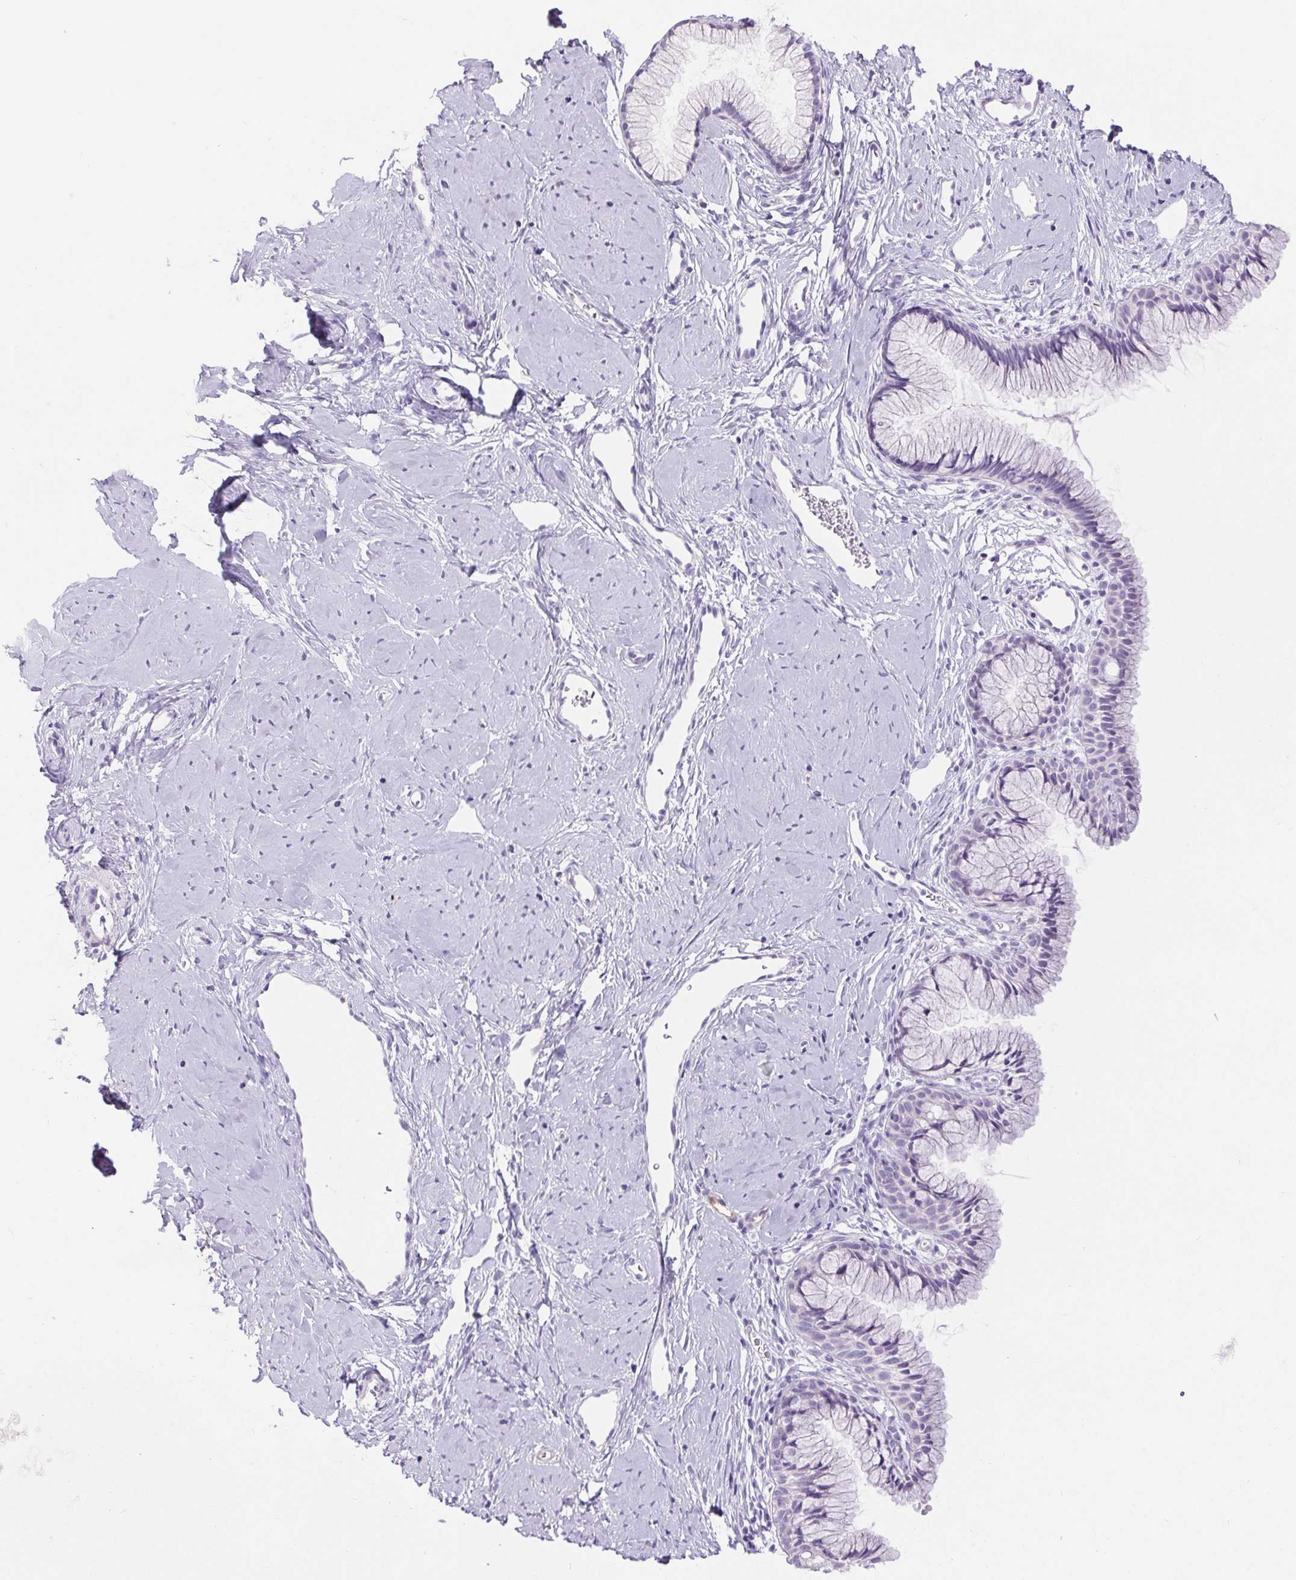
{"staining": {"intensity": "negative", "quantity": "none", "location": "none"}, "tissue": "cervix", "cell_type": "Glandular cells", "image_type": "normal", "snomed": [{"axis": "morphology", "description": "Normal tissue, NOS"}, {"axis": "topography", "description": "Cervix"}], "caption": "The IHC histopathology image has no significant positivity in glandular cells of cervix. (Immunohistochemistry (ihc), brightfield microscopy, high magnification).", "gene": "ERP27", "patient": {"sex": "female", "age": 40}}